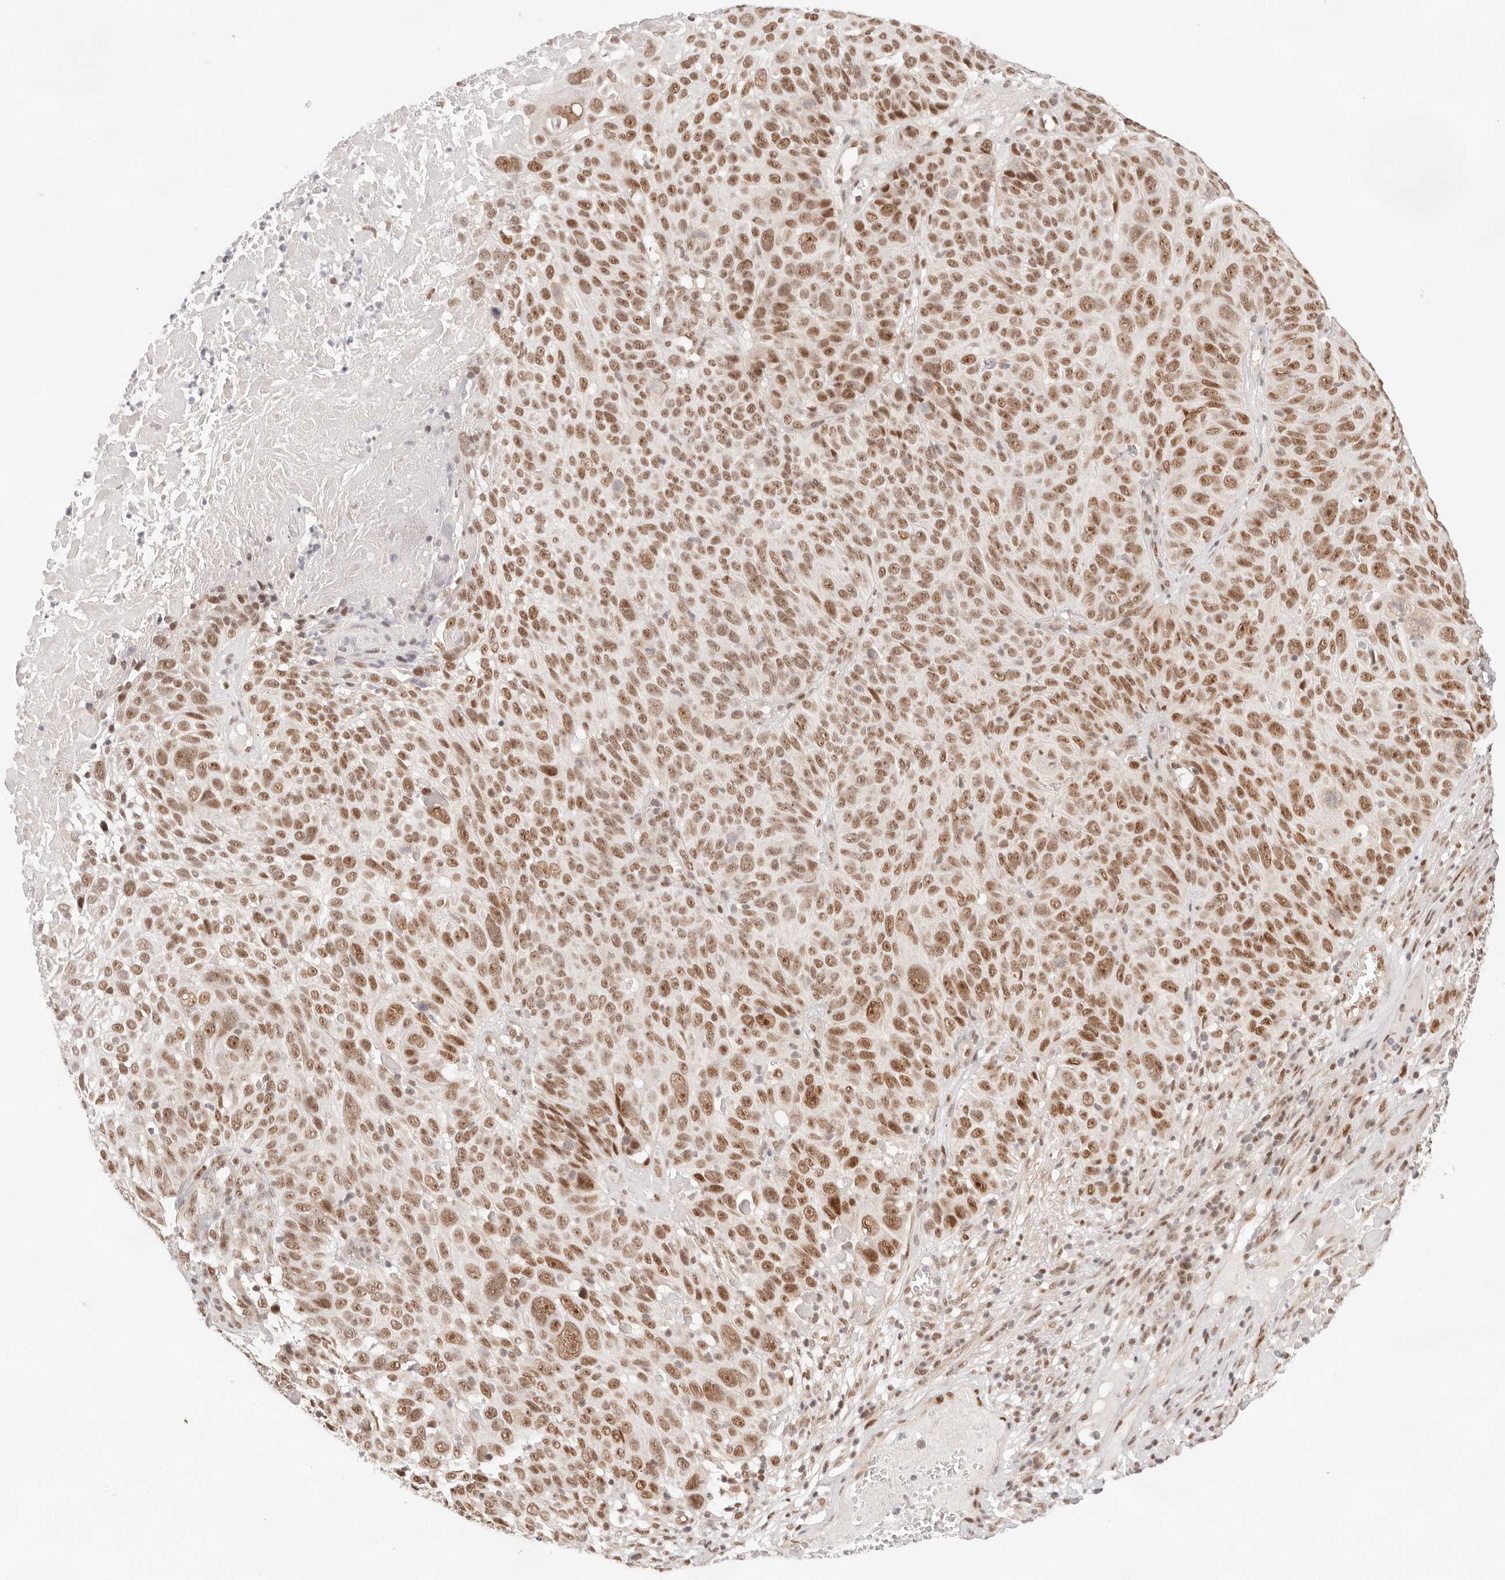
{"staining": {"intensity": "moderate", "quantity": ">75%", "location": "nuclear"}, "tissue": "cervical cancer", "cell_type": "Tumor cells", "image_type": "cancer", "snomed": [{"axis": "morphology", "description": "Squamous cell carcinoma, NOS"}, {"axis": "topography", "description": "Cervix"}], "caption": "Approximately >75% of tumor cells in cervical cancer (squamous cell carcinoma) display moderate nuclear protein staining as visualized by brown immunohistochemical staining.", "gene": "GTF2E2", "patient": {"sex": "female", "age": 74}}